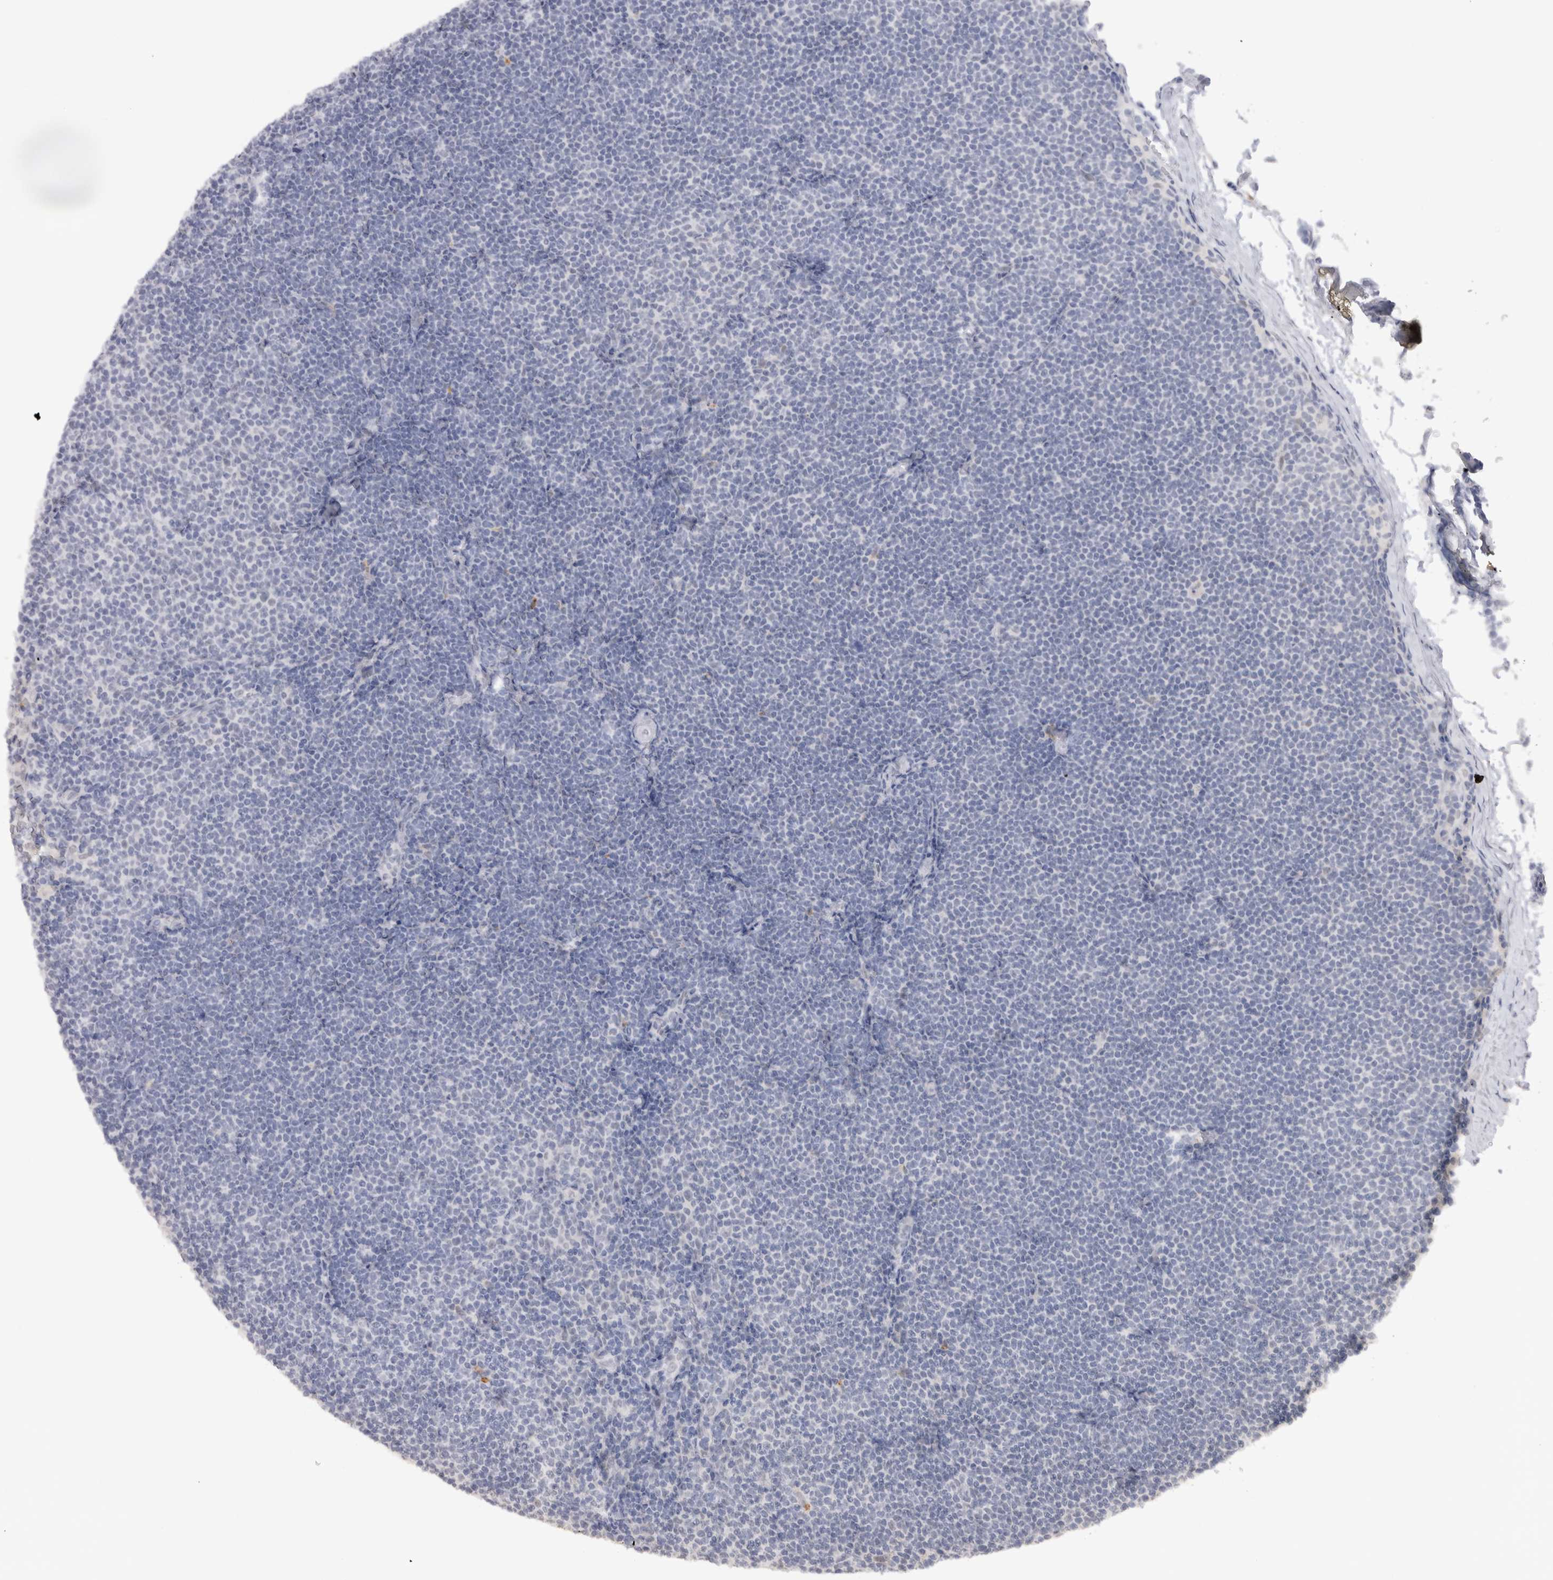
{"staining": {"intensity": "negative", "quantity": "none", "location": "none"}, "tissue": "lymphoma", "cell_type": "Tumor cells", "image_type": "cancer", "snomed": [{"axis": "morphology", "description": "Malignant lymphoma, non-Hodgkin's type, Low grade"}, {"axis": "topography", "description": "Lymph node"}], "caption": "An image of malignant lymphoma, non-Hodgkin's type (low-grade) stained for a protein demonstrates no brown staining in tumor cells. (Stains: DAB immunohistochemistry (IHC) with hematoxylin counter stain, Microscopy: brightfield microscopy at high magnification).", "gene": "CDH17", "patient": {"sex": "female", "age": 53}}